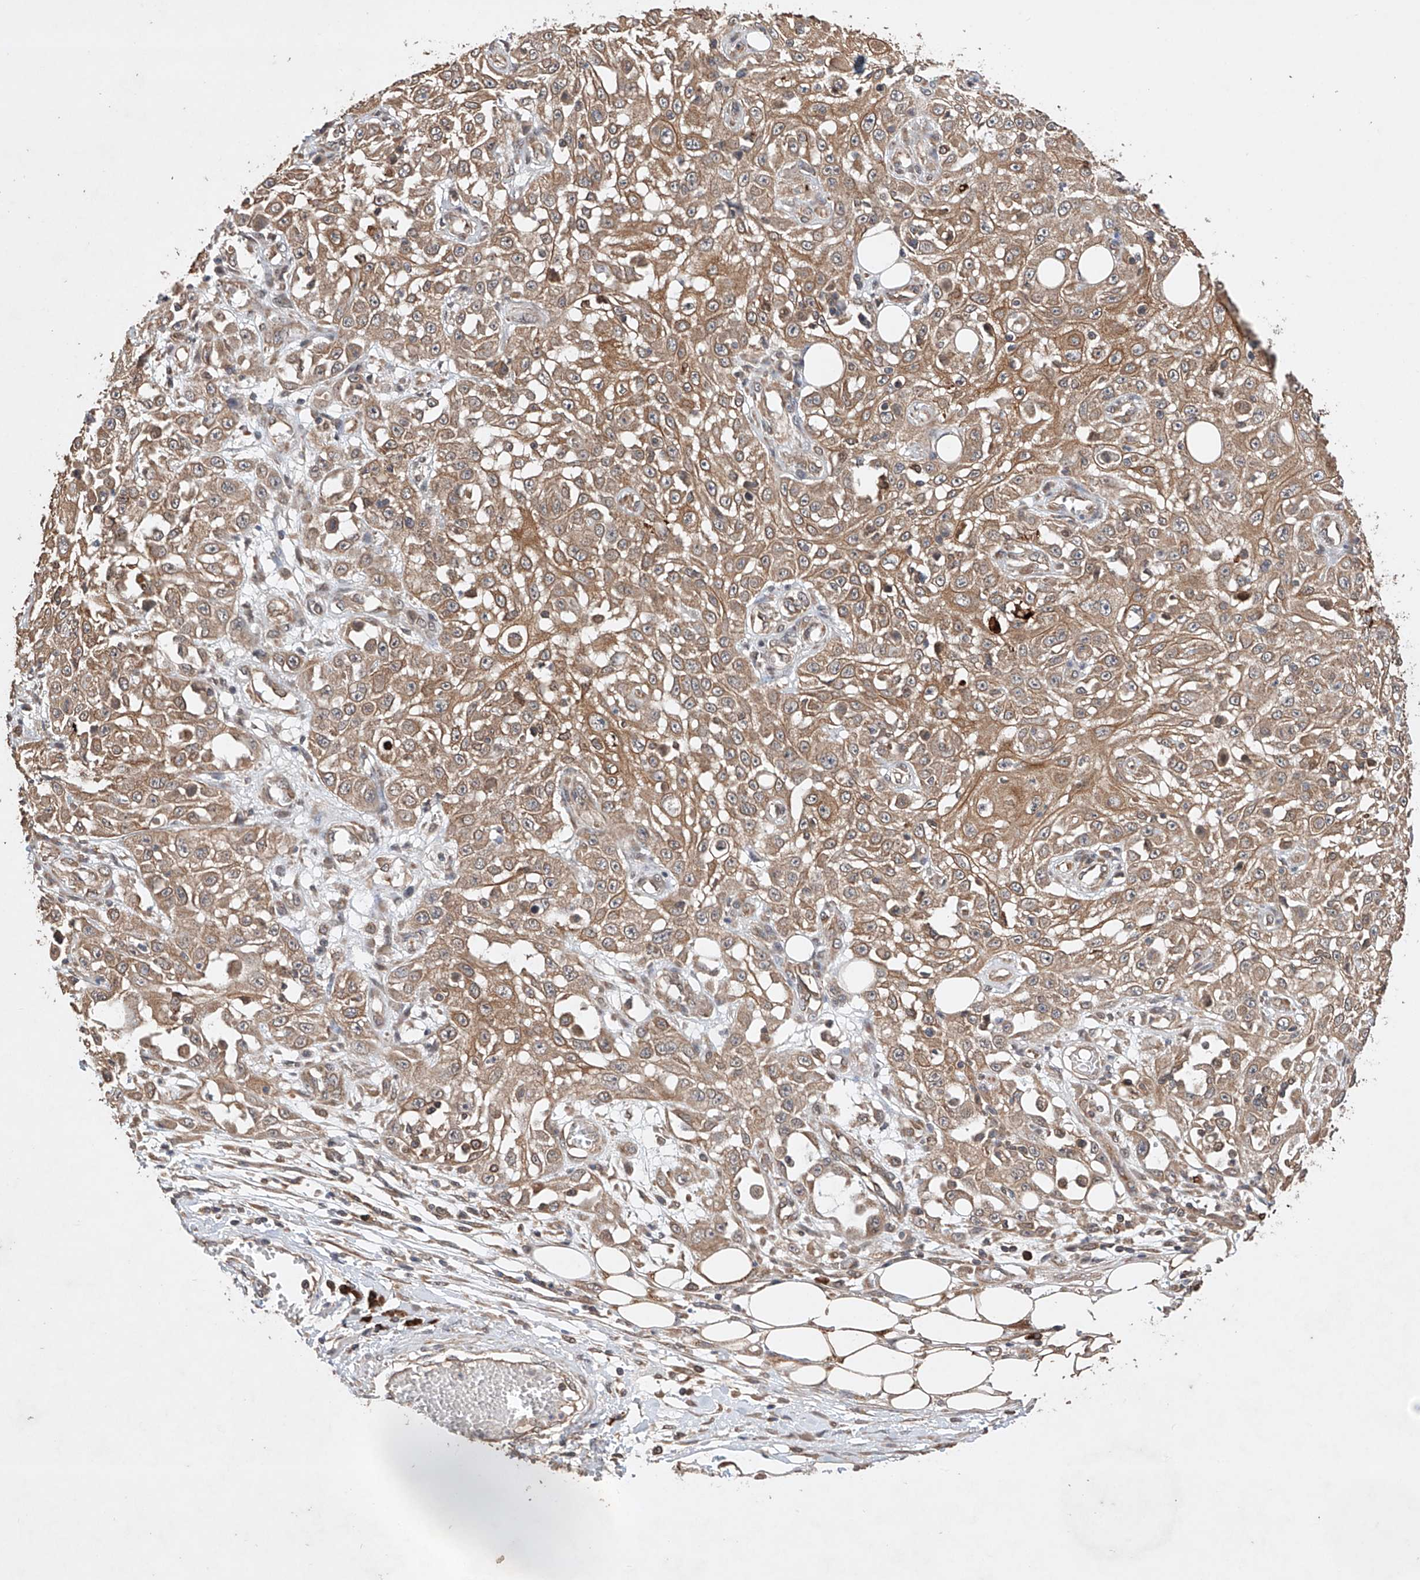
{"staining": {"intensity": "moderate", "quantity": ">75%", "location": "cytoplasmic/membranous"}, "tissue": "skin cancer", "cell_type": "Tumor cells", "image_type": "cancer", "snomed": [{"axis": "morphology", "description": "Squamous cell carcinoma, NOS"}, {"axis": "morphology", "description": "Squamous cell carcinoma, metastatic, NOS"}, {"axis": "topography", "description": "Skin"}, {"axis": "topography", "description": "Lymph node"}], "caption": "DAB (3,3'-diaminobenzidine) immunohistochemical staining of human skin cancer (metastatic squamous cell carcinoma) shows moderate cytoplasmic/membranous protein positivity in approximately >75% of tumor cells.", "gene": "LURAP1", "patient": {"sex": "male", "age": 75}}